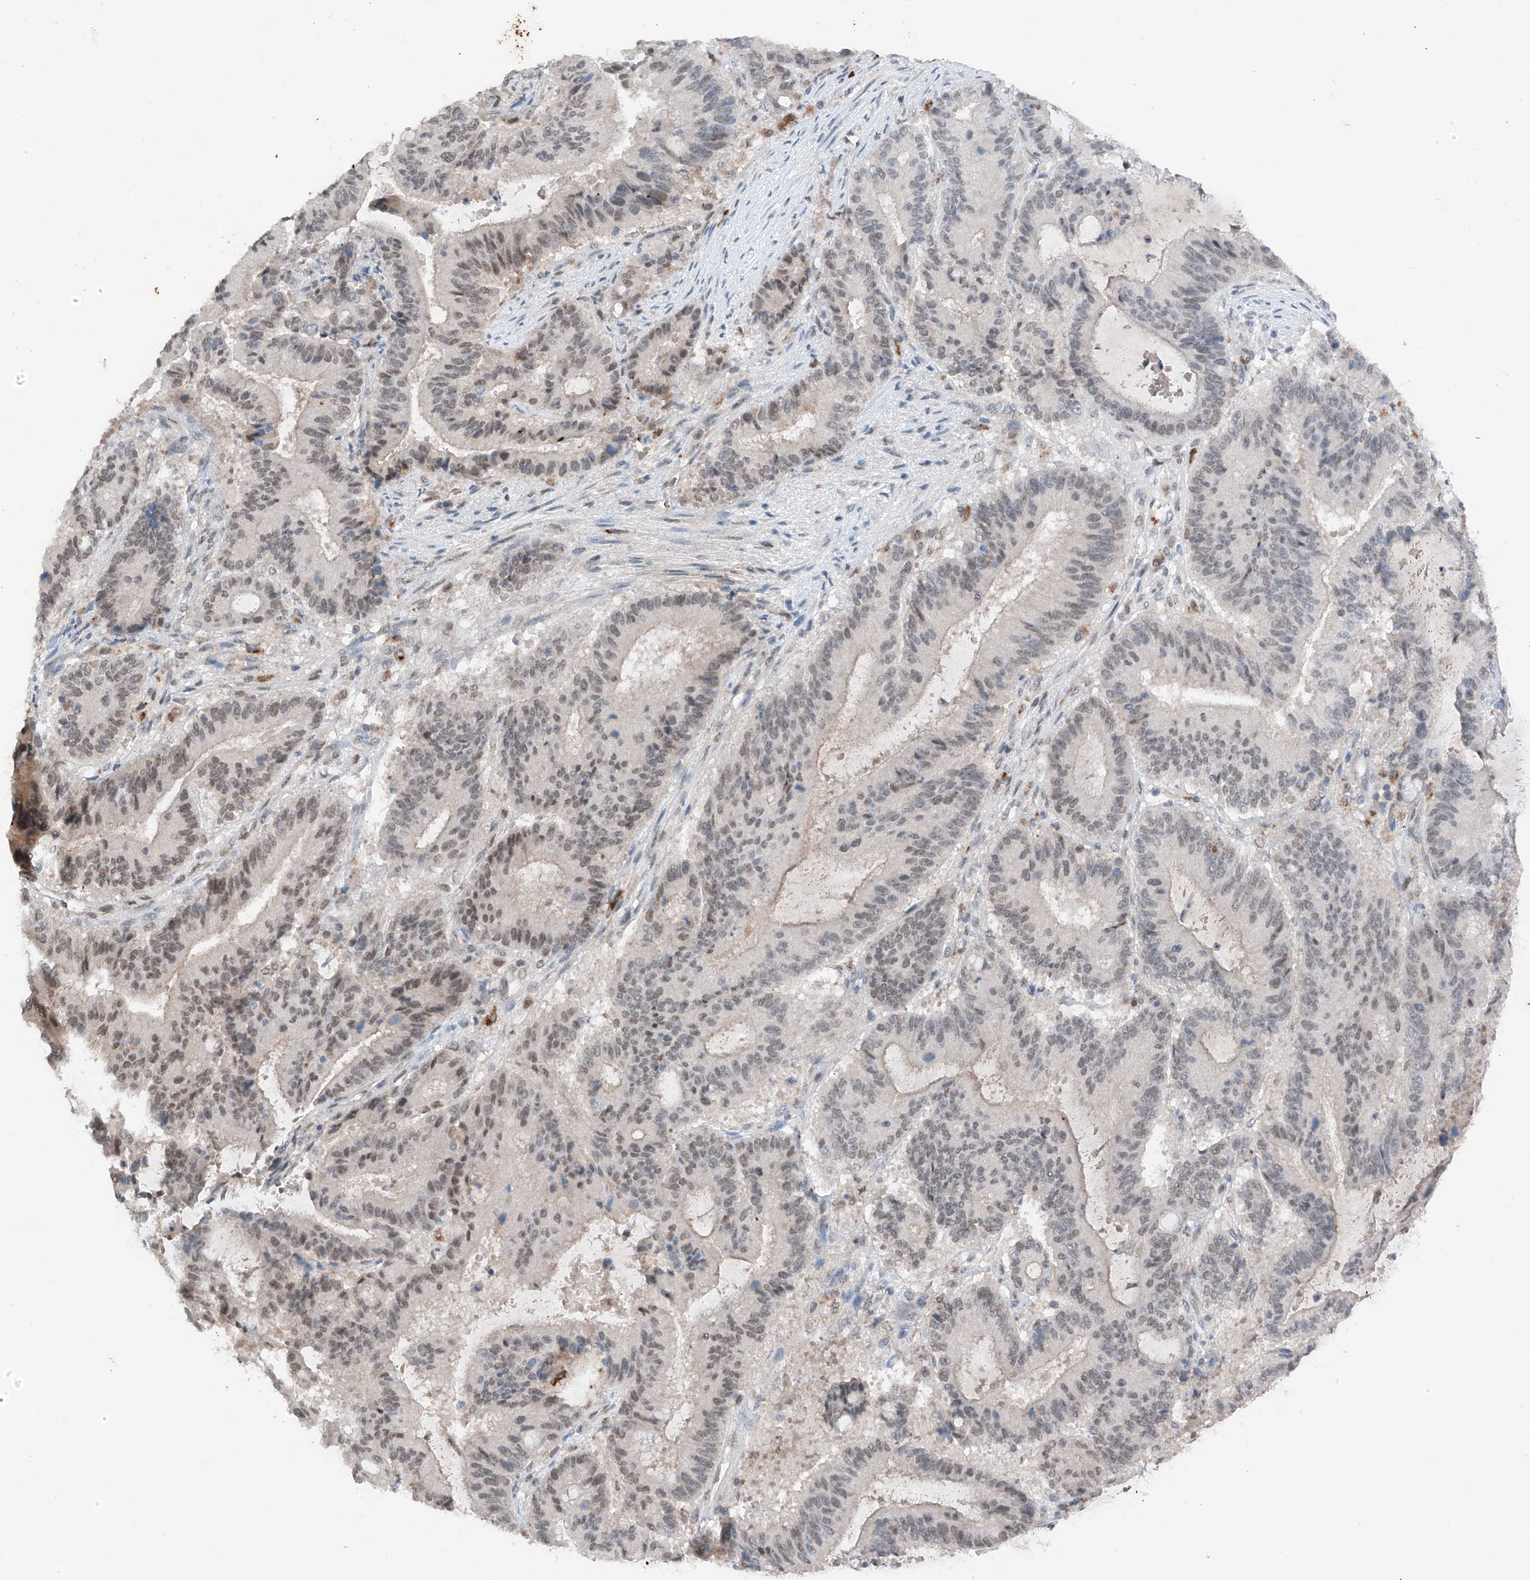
{"staining": {"intensity": "weak", "quantity": "25%-75%", "location": "nuclear"}, "tissue": "liver cancer", "cell_type": "Tumor cells", "image_type": "cancer", "snomed": [{"axis": "morphology", "description": "Normal tissue, NOS"}, {"axis": "morphology", "description": "Cholangiocarcinoma"}, {"axis": "topography", "description": "Liver"}, {"axis": "topography", "description": "Peripheral nerve tissue"}], "caption": "The micrograph demonstrates staining of liver cholangiocarcinoma, revealing weak nuclear protein staining (brown color) within tumor cells.", "gene": "TBX4", "patient": {"sex": "female", "age": 73}}